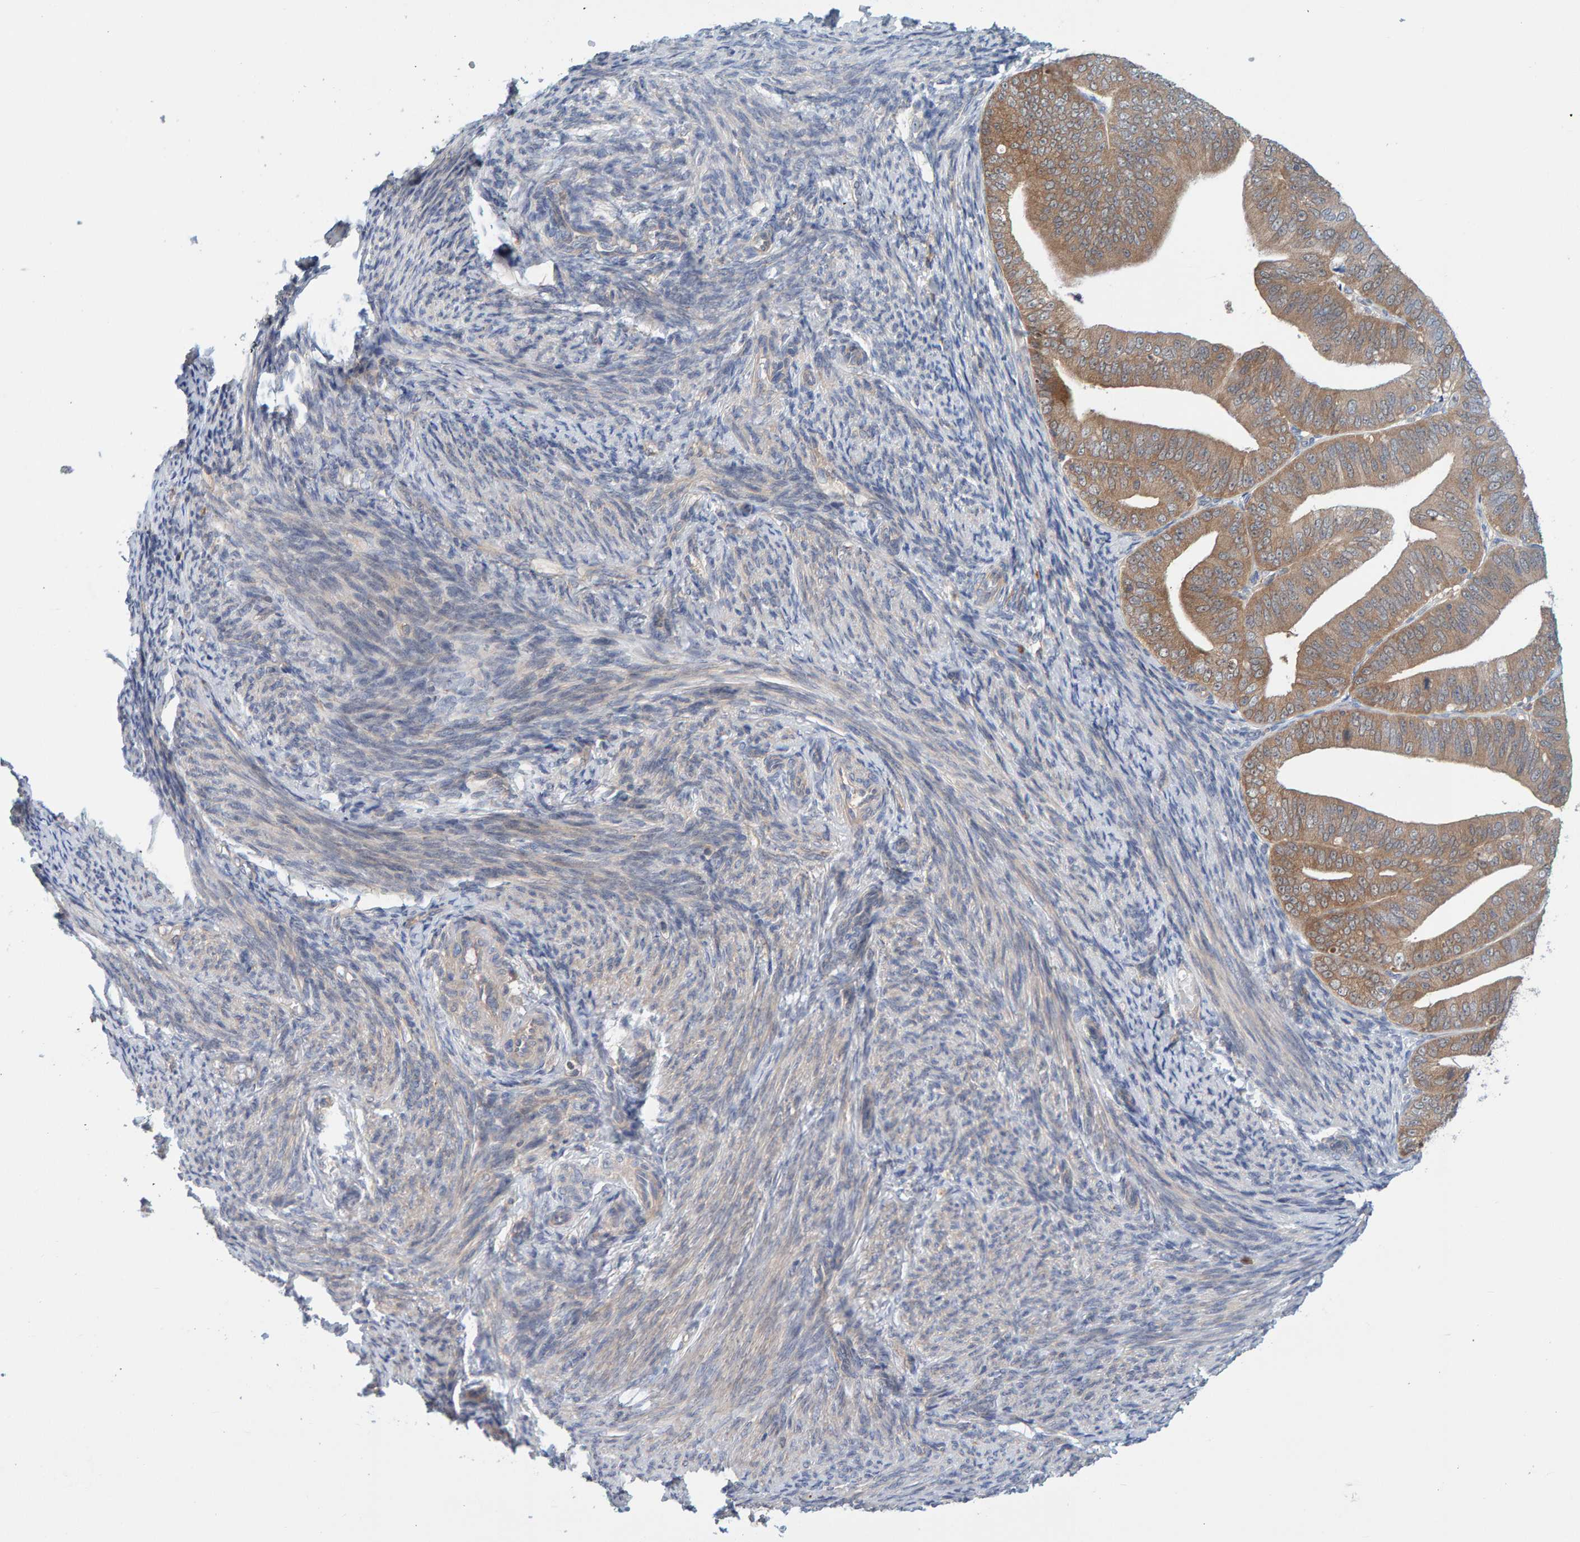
{"staining": {"intensity": "moderate", "quantity": ">75%", "location": "cytoplasmic/membranous"}, "tissue": "endometrial cancer", "cell_type": "Tumor cells", "image_type": "cancer", "snomed": [{"axis": "morphology", "description": "Adenocarcinoma, NOS"}, {"axis": "topography", "description": "Endometrium"}], "caption": "Immunohistochemistry of endometrial cancer (adenocarcinoma) exhibits medium levels of moderate cytoplasmic/membranous expression in approximately >75% of tumor cells.", "gene": "TATDN1", "patient": {"sex": "female", "age": 63}}